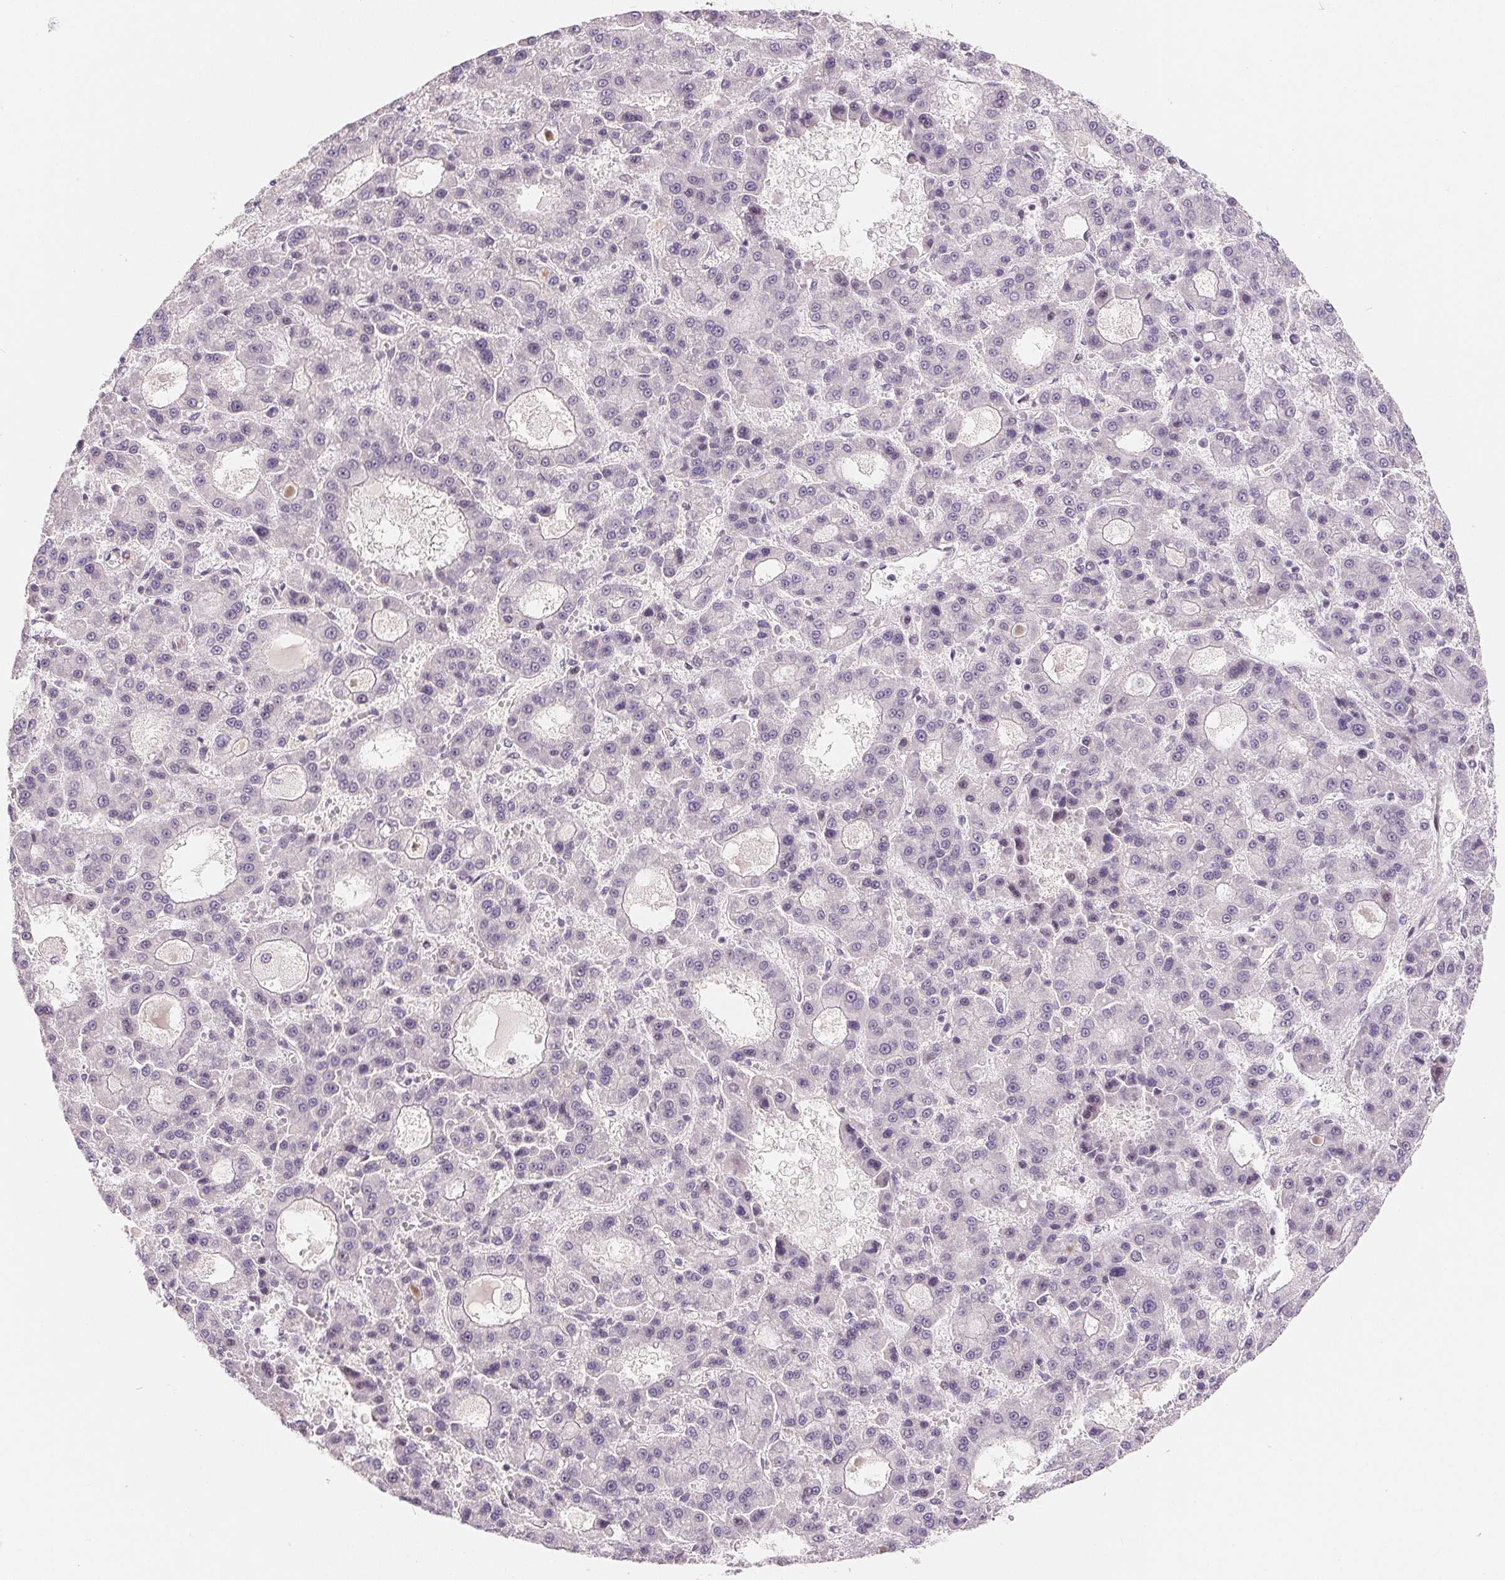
{"staining": {"intensity": "negative", "quantity": "none", "location": "none"}, "tissue": "liver cancer", "cell_type": "Tumor cells", "image_type": "cancer", "snomed": [{"axis": "morphology", "description": "Carcinoma, Hepatocellular, NOS"}, {"axis": "topography", "description": "Liver"}], "caption": "IHC of liver cancer shows no staining in tumor cells.", "gene": "NRG2", "patient": {"sex": "male", "age": 70}}